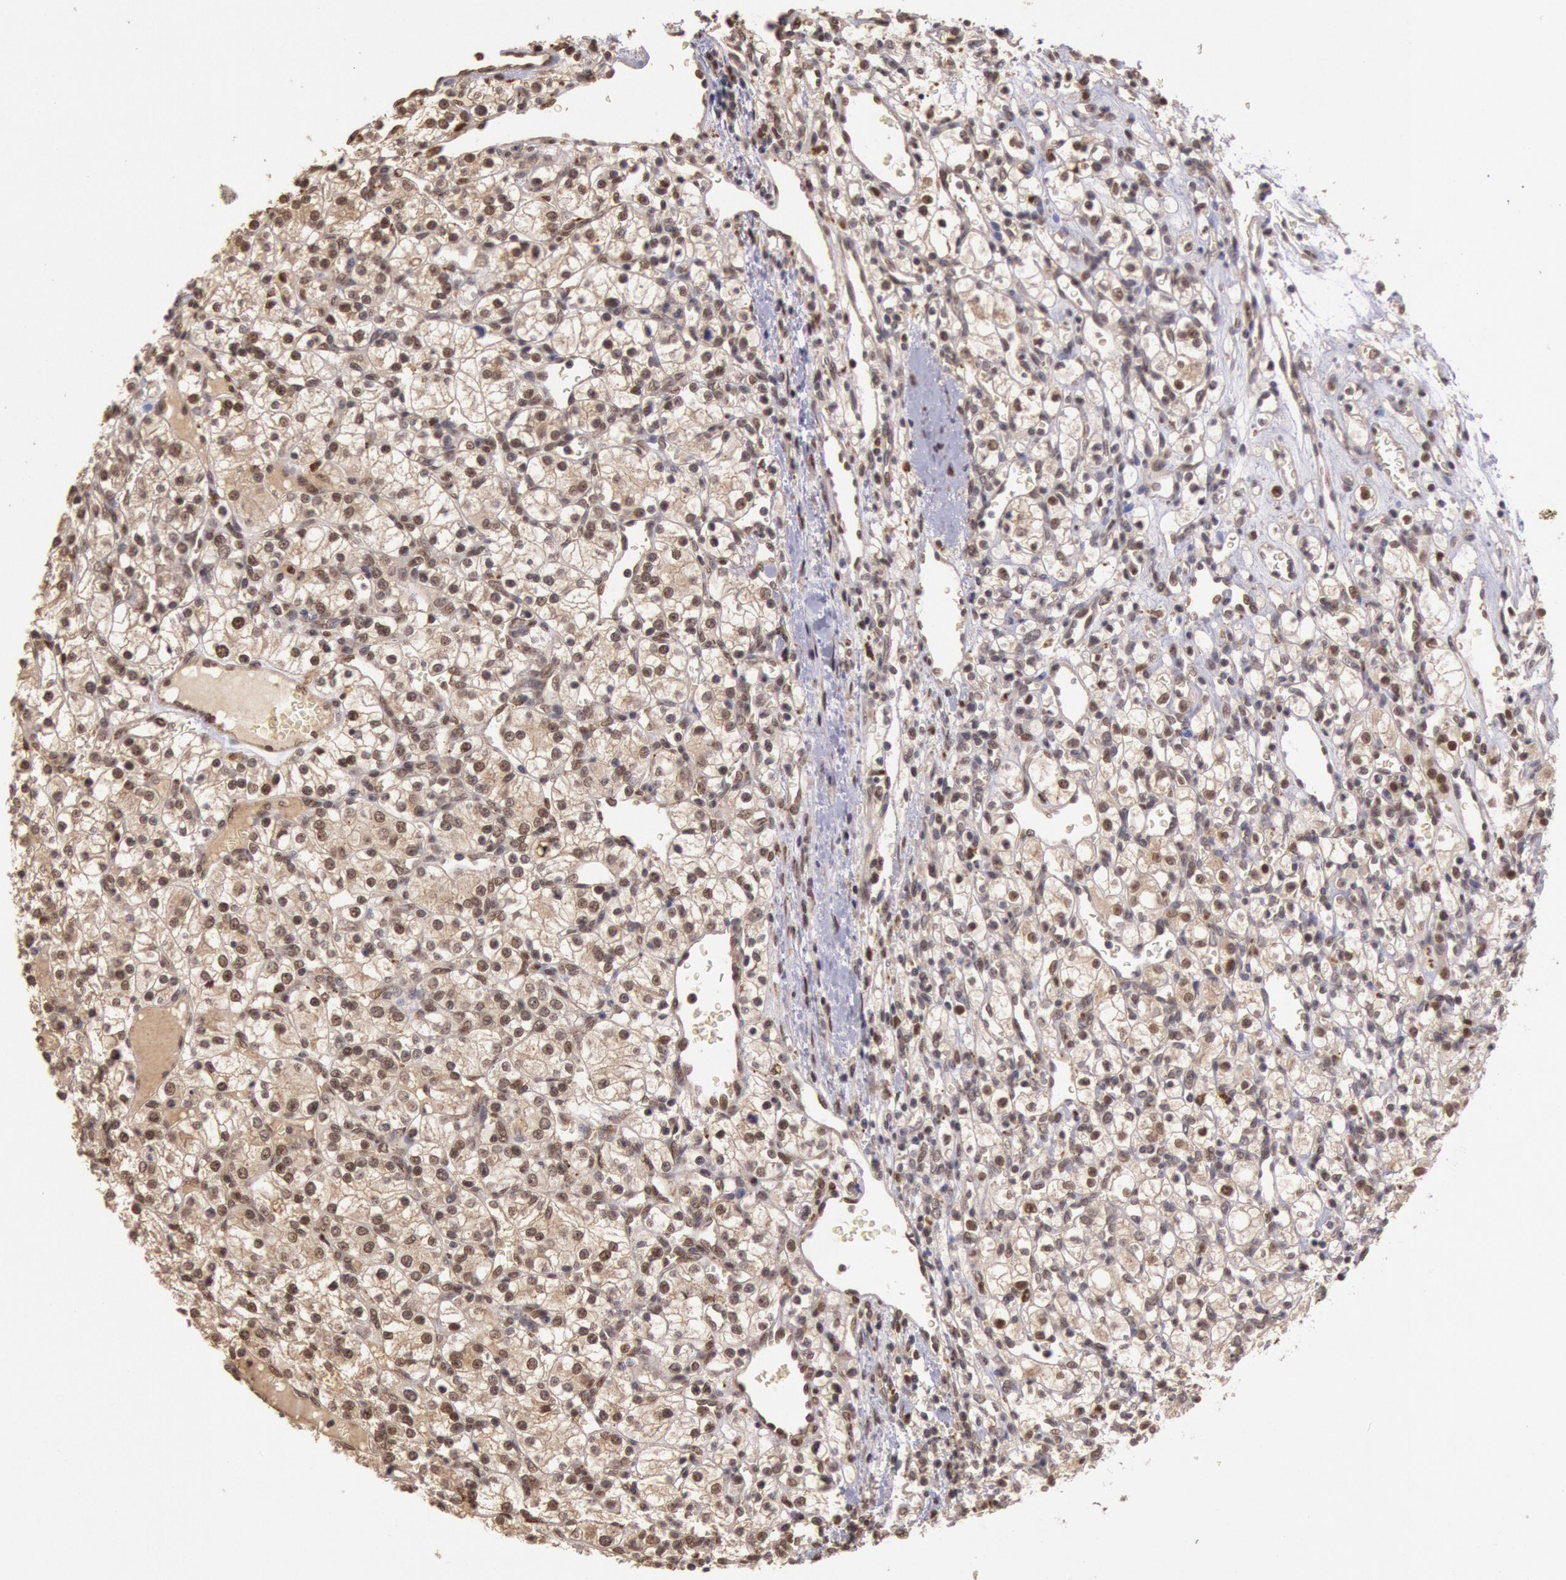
{"staining": {"intensity": "weak", "quantity": "25%-75%", "location": "nuclear"}, "tissue": "renal cancer", "cell_type": "Tumor cells", "image_type": "cancer", "snomed": [{"axis": "morphology", "description": "Adenocarcinoma, NOS"}, {"axis": "topography", "description": "Kidney"}], "caption": "About 25%-75% of tumor cells in human renal cancer (adenocarcinoma) show weak nuclear protein positivity as visualized by brown immunohistochemical staining.", "gene": "LIG4", "patient": {"sex": "female", "age": 62}}